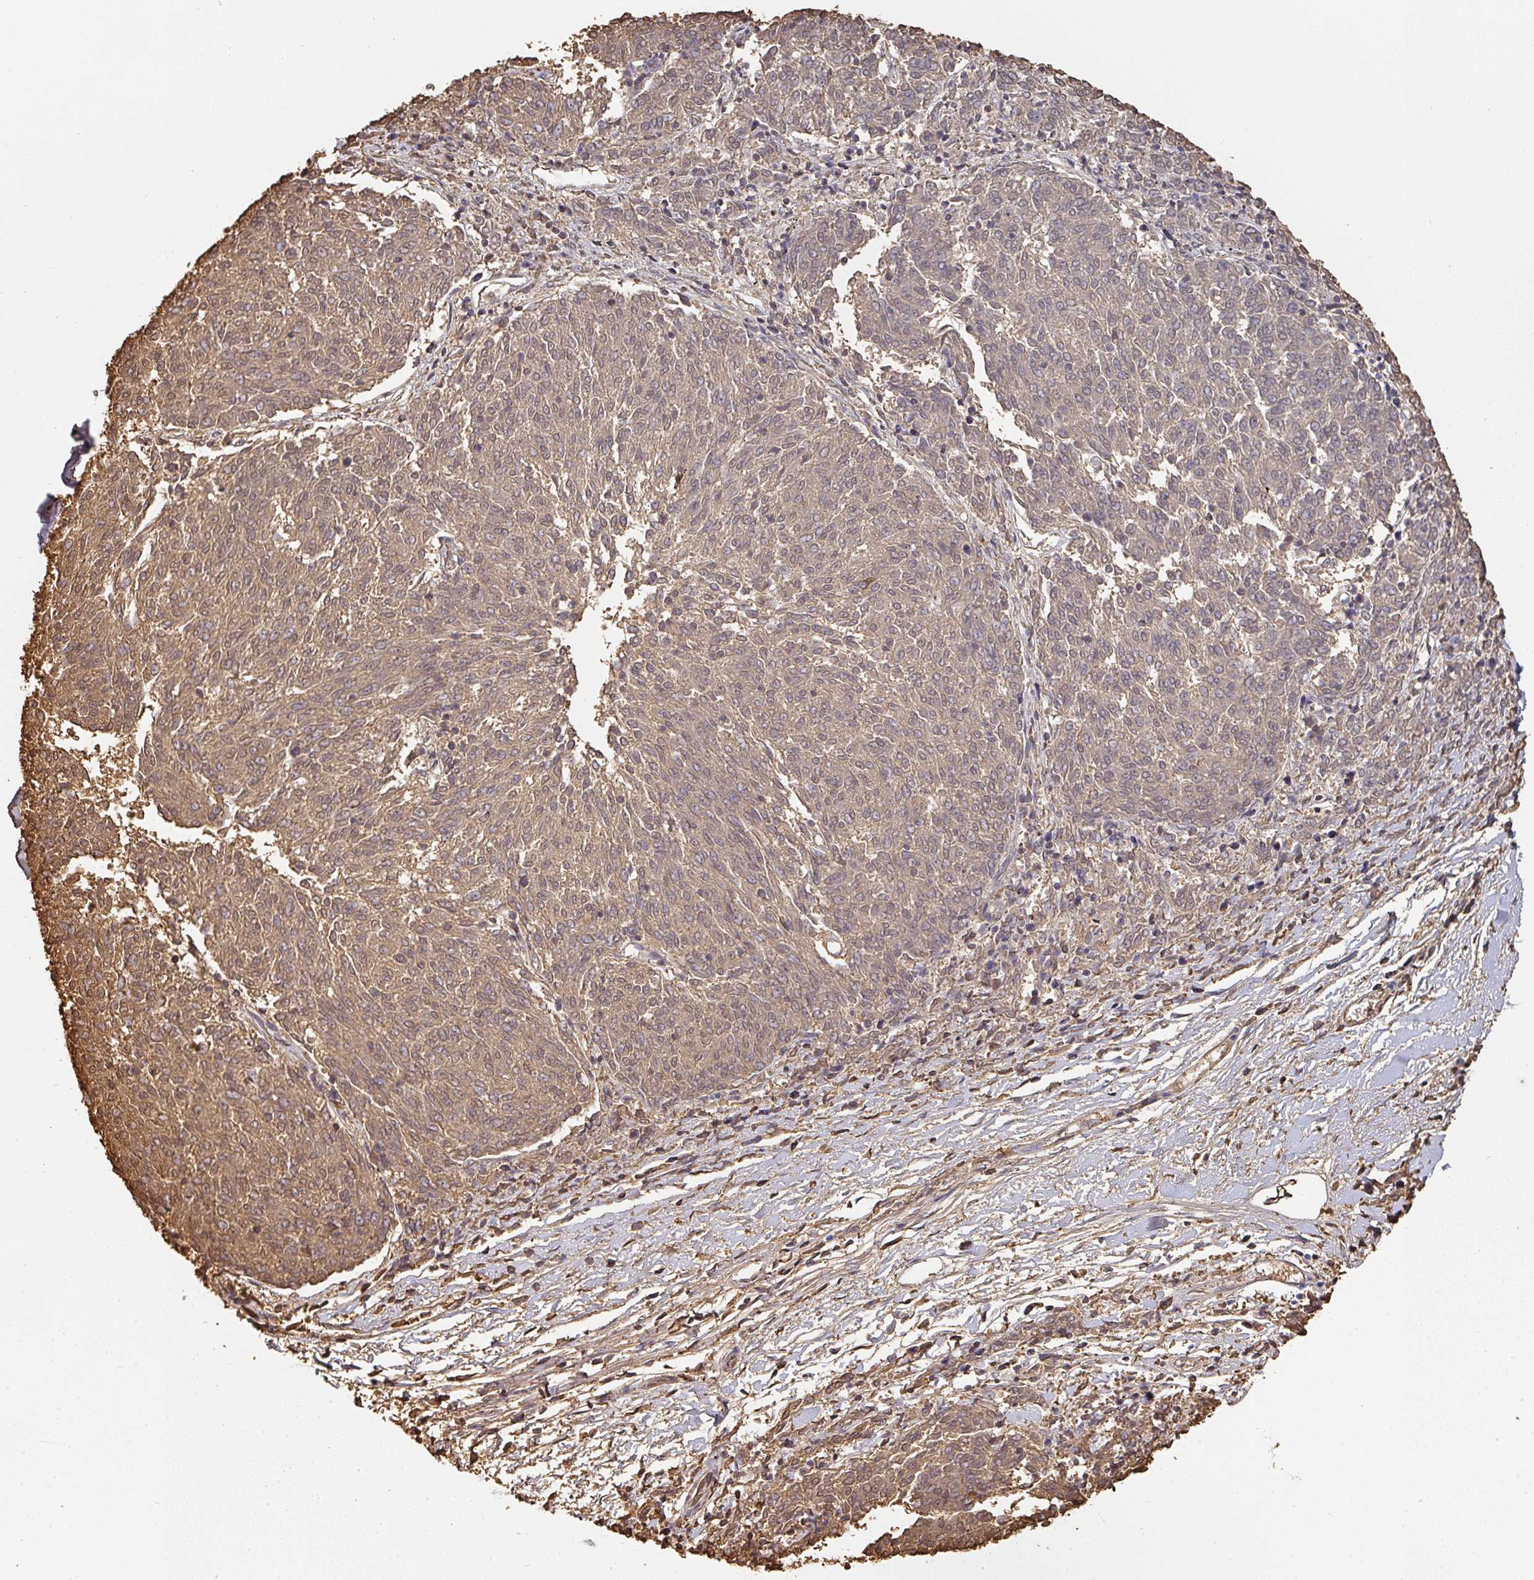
{"staining": {"intensity": "moderate", "quantity": "25%-75%", "location": "cytoplasmic/membranous"}, "tissue": "melanoma", "cell_type": "Tumor cells", "image_type": "cancer", "snomed": [{"axis": "morphology", "description": "Malignant melanoma, NOS"}, {"axis": "topography", "description": "Skin"}], "caption": "Human malignant melanoma stained for a protein (brown) reveals moderate cytoplasmic/membranous positive expression in about 25%-75% of tumor cells.", "gene": "ALB", "patient": {"sex": "female", "age": 72}}